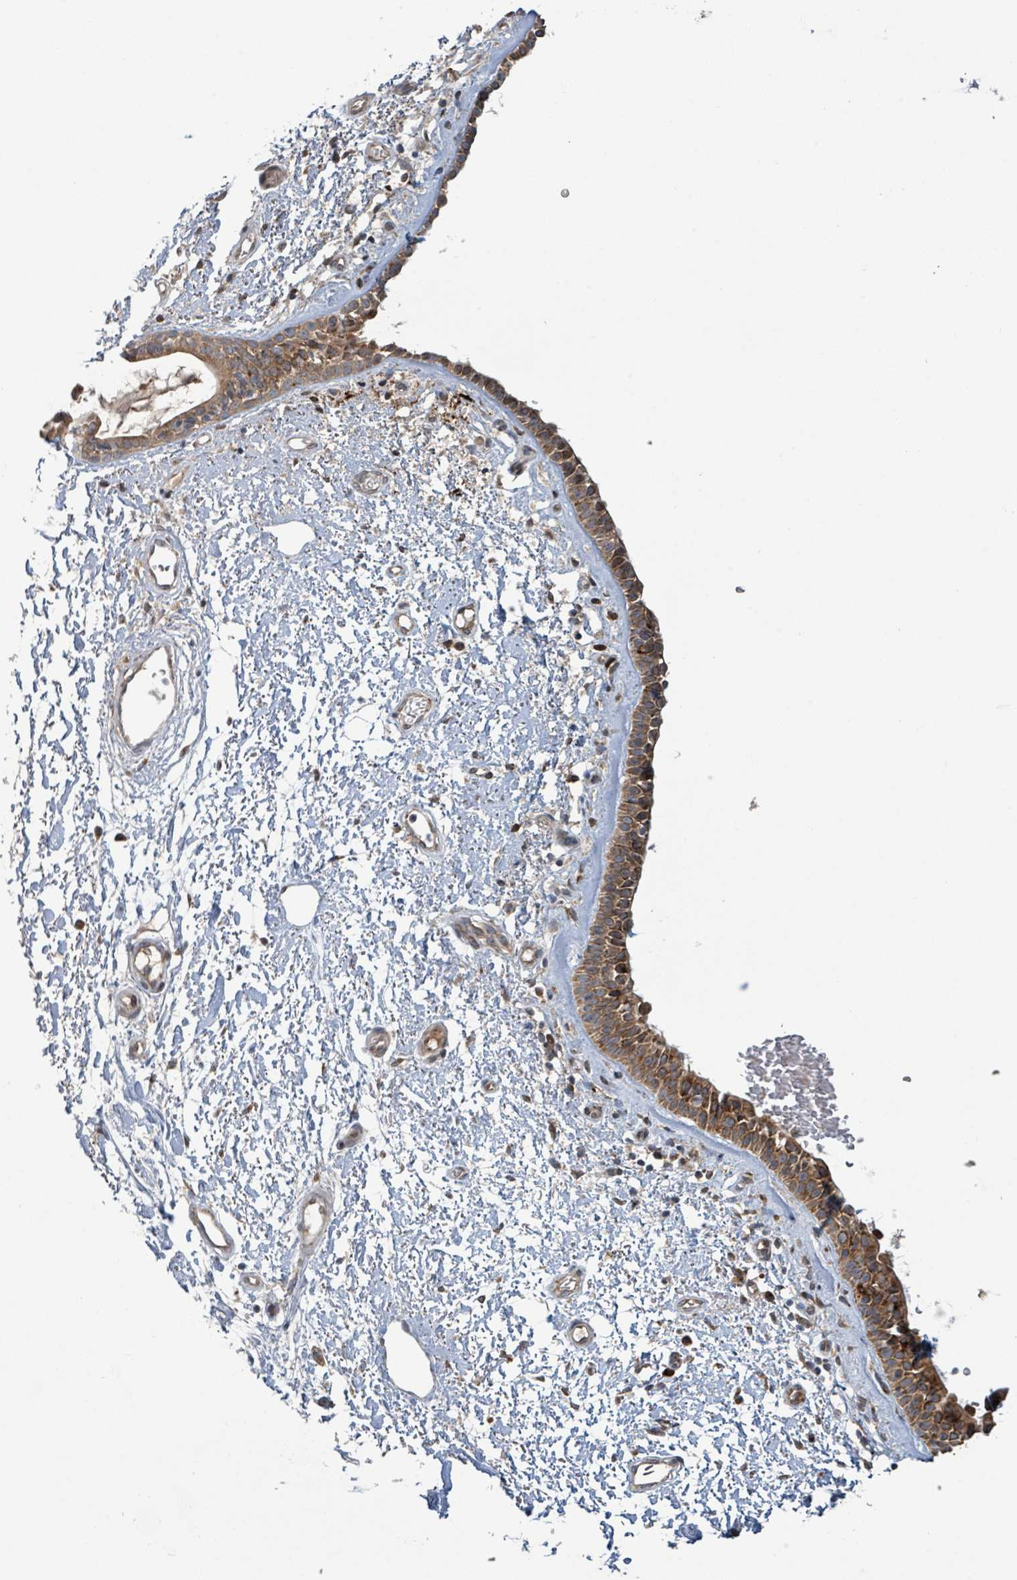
{"staining": {"intensity": "strong", "quantity": ">75%", "location": "cytoplasmic/membranous"}, "tissue": "nasopharynx", "cell_type": "Respiratory epithelial cells", "image_type": "normal", "snomed": [{"axis": "morphology", "description": "Normal tissue, NOS"}, {"axis": "topography", "description": "Cartilage tissue"}, {"axis": "topography", "description": "Nasopharynx"}], "caption": "IHC staining of unremarkable nasopharynx, which exhibits high levels of strong cytoplasmic/membranous expression in about >75% of respiratory epithelial cells indicating strong cytoplasmic/membranous protein expression. The staining was performed using DAB (brown) for protein detection and nuclei were counterstained in hematoxylin (blue).", "gene": "OR51E1", "patient": {"sex": "male", "age": 56}}